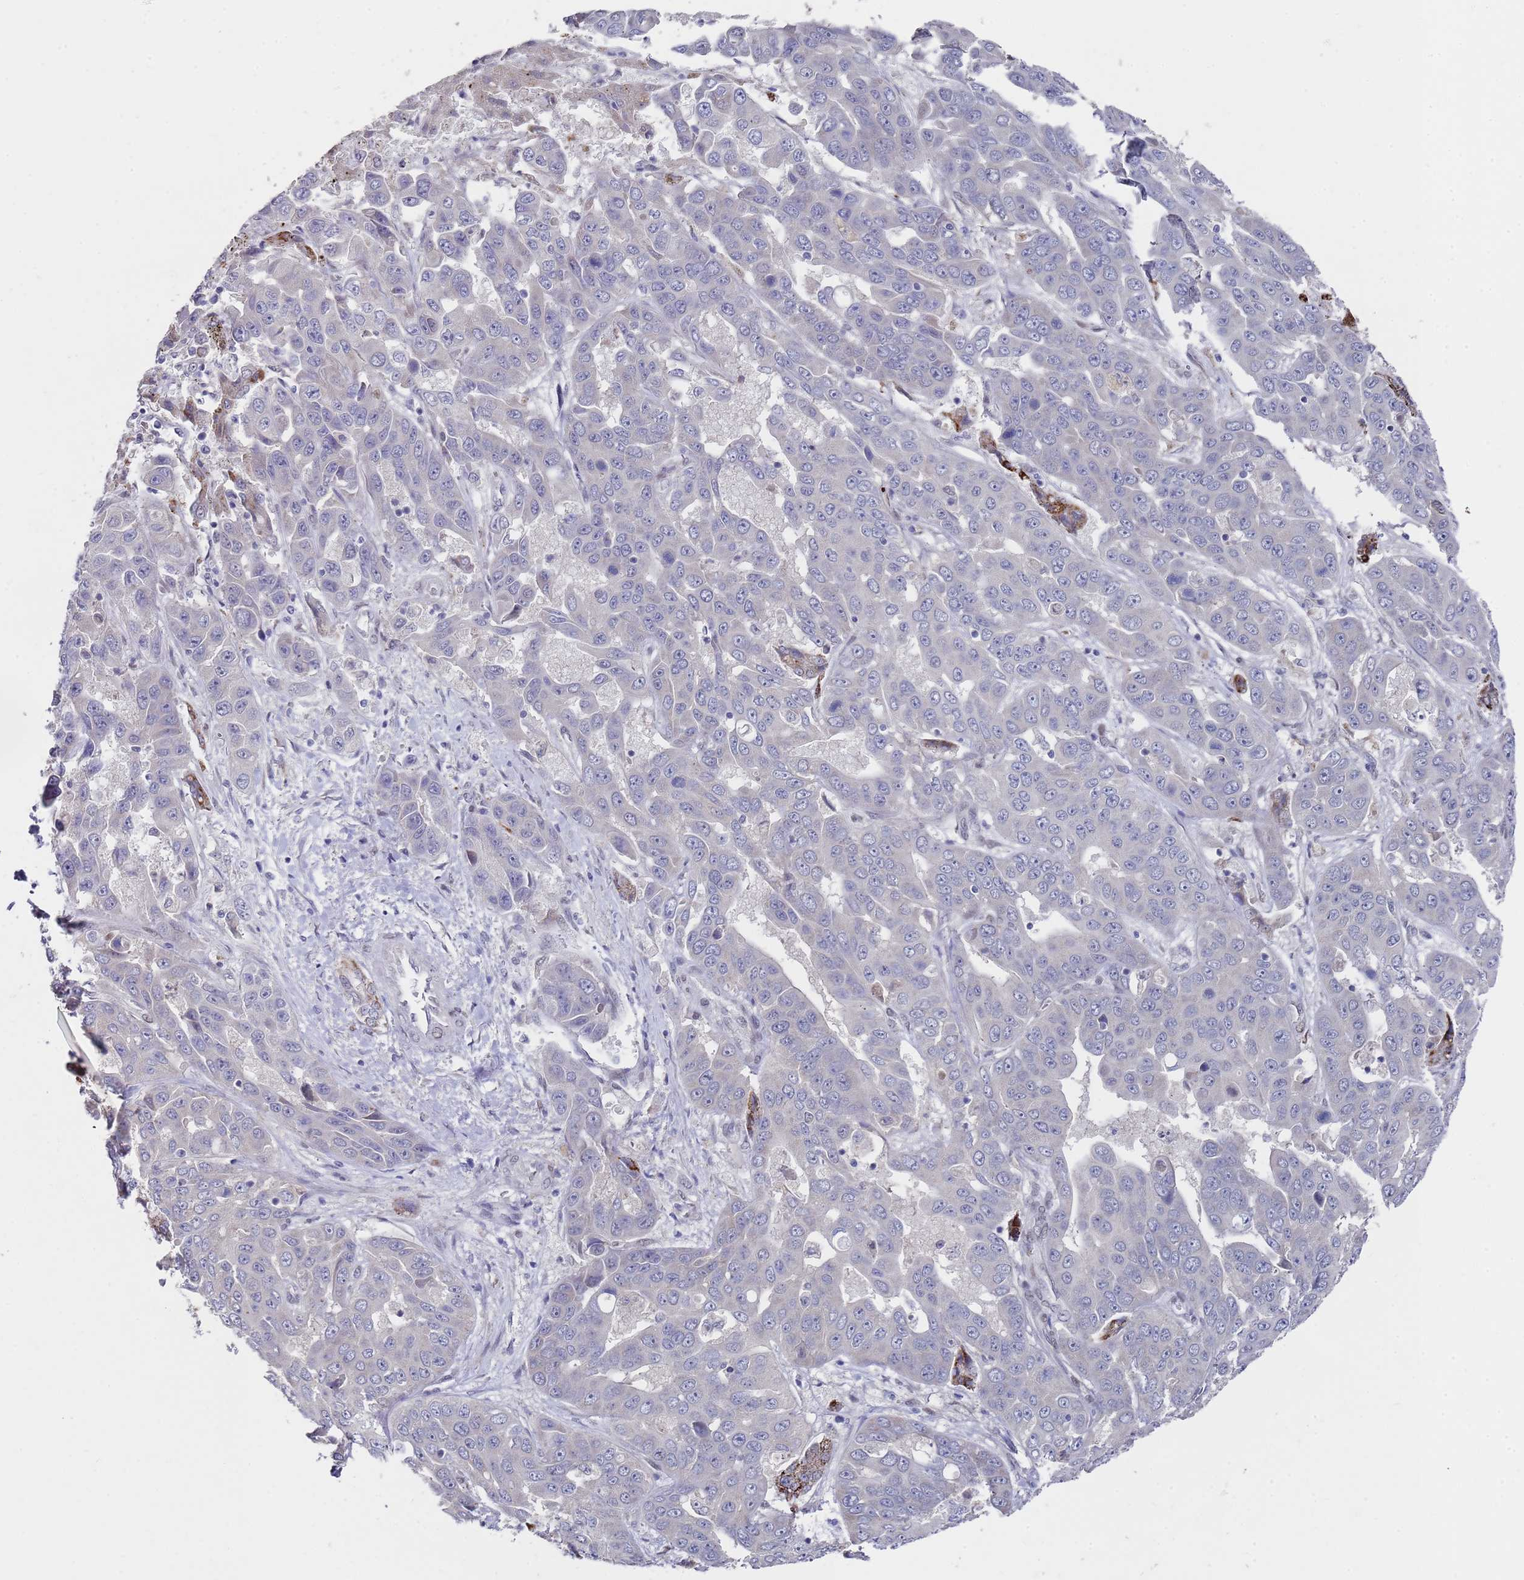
{"staining": {"intensity": "negative", "quantity": "none", "location": "none"}, "tissue": "liver cancer", "cell_type": "Tumor cells", "image_type": "cancer", "snomed": [{"axis": "morphology", "description": "Cholangiocarcinoma"}, {"axis": "topography", "description": "Liver"}], "caption": "Immunohistochemistry (IHC) image of neoplastic tissue: human liver cholangiocarcinoma stained with DAB demonstrates no significant protein expression in tumor cells.", "gene": "COPS6", "patient": {"sex": "female", "age": 52}}